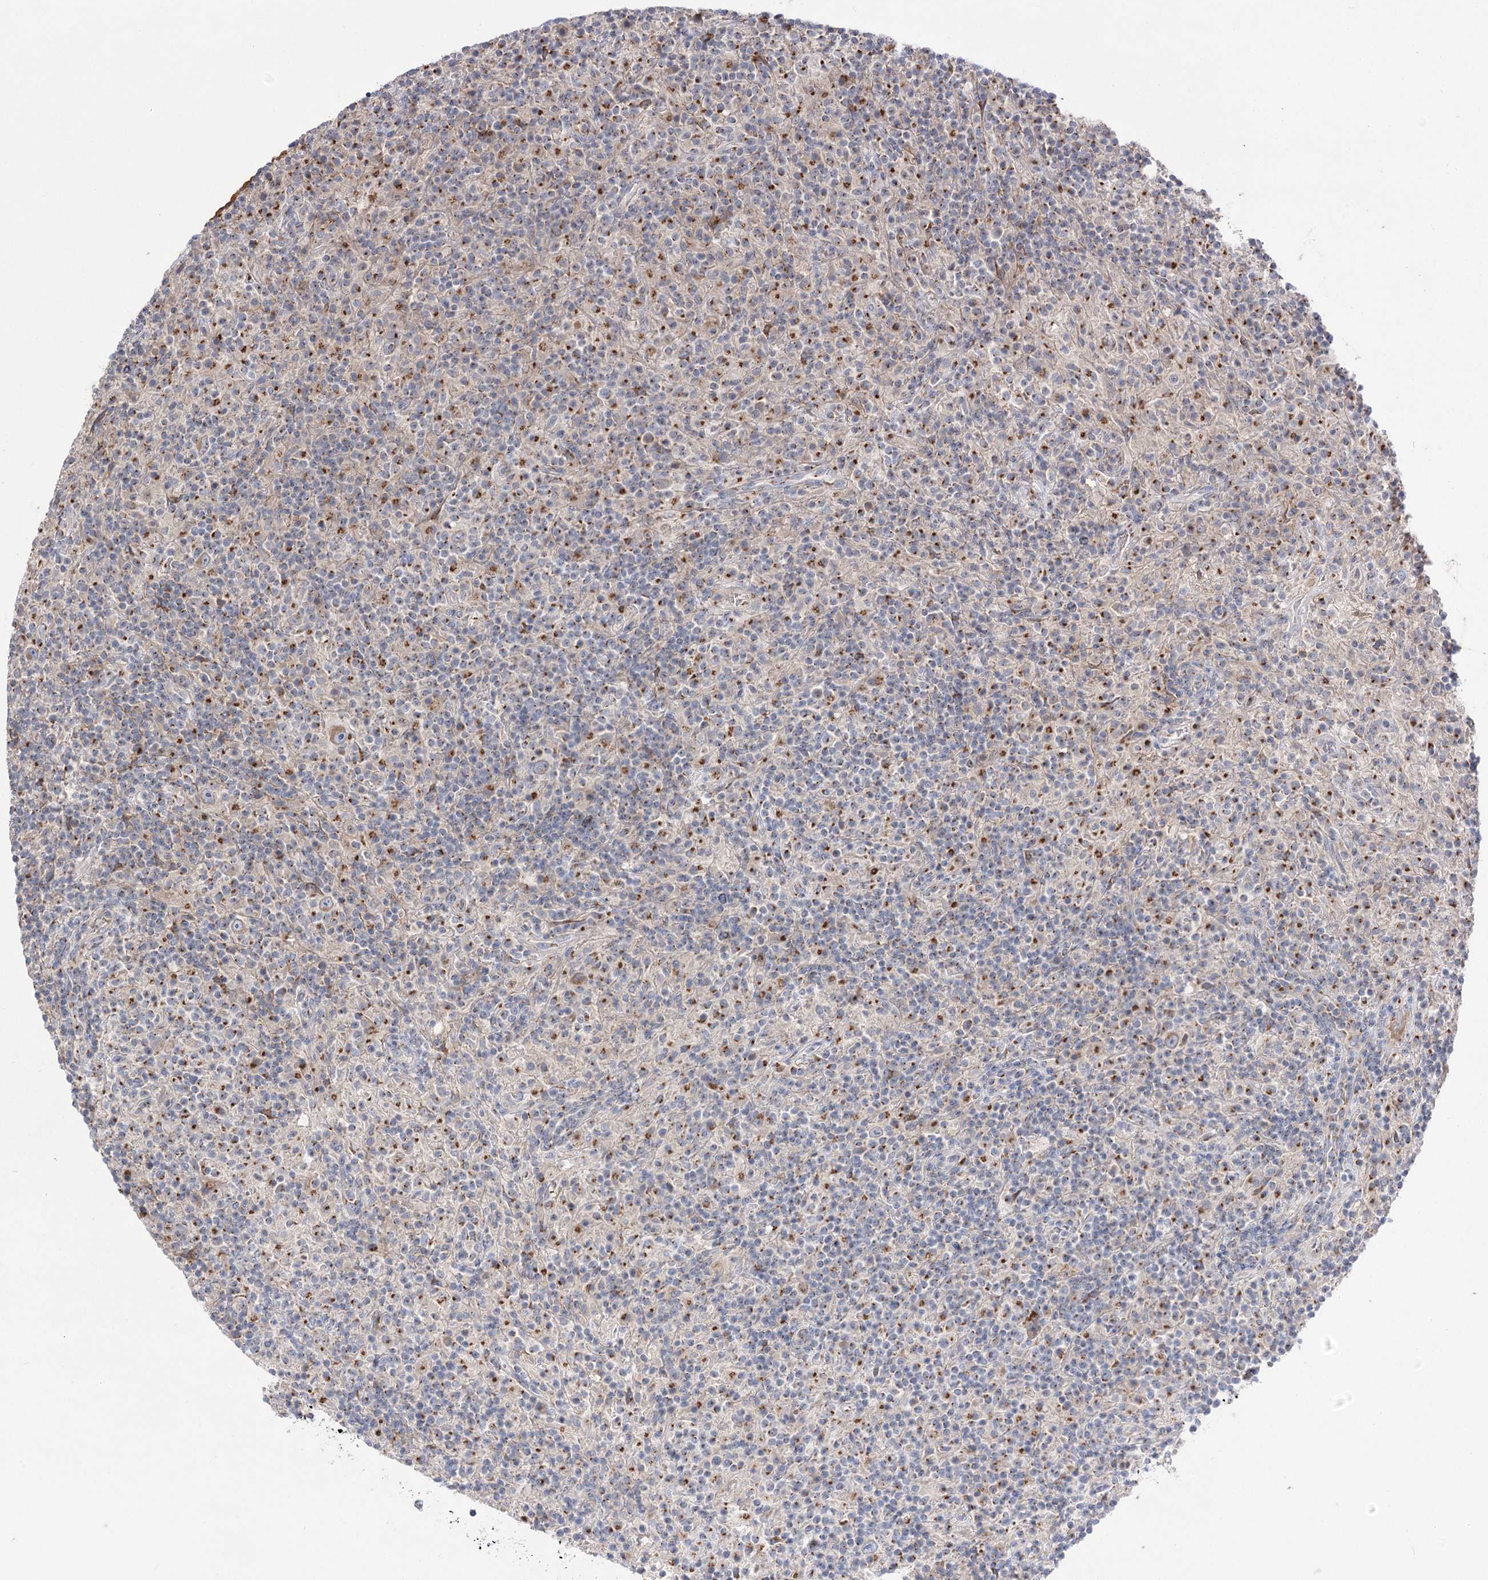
{"staining": {"intensity": "negative", "quantity": "none", "location": "none"}, "tissue": "lymphoma", "cell_type": "Tumor cells", "image_type": "cancer", "snomed": [{"axis": "morphology", "description": "Hodgkin's disease, NOS"}, {"axis": "topography", "description": "Lymph node"}], "caption": "An image of human Hodgkin's disease is negative for staining in tumor cells.", "gene": "GBF1", "patient": {"sex": "male", "age": 70}}